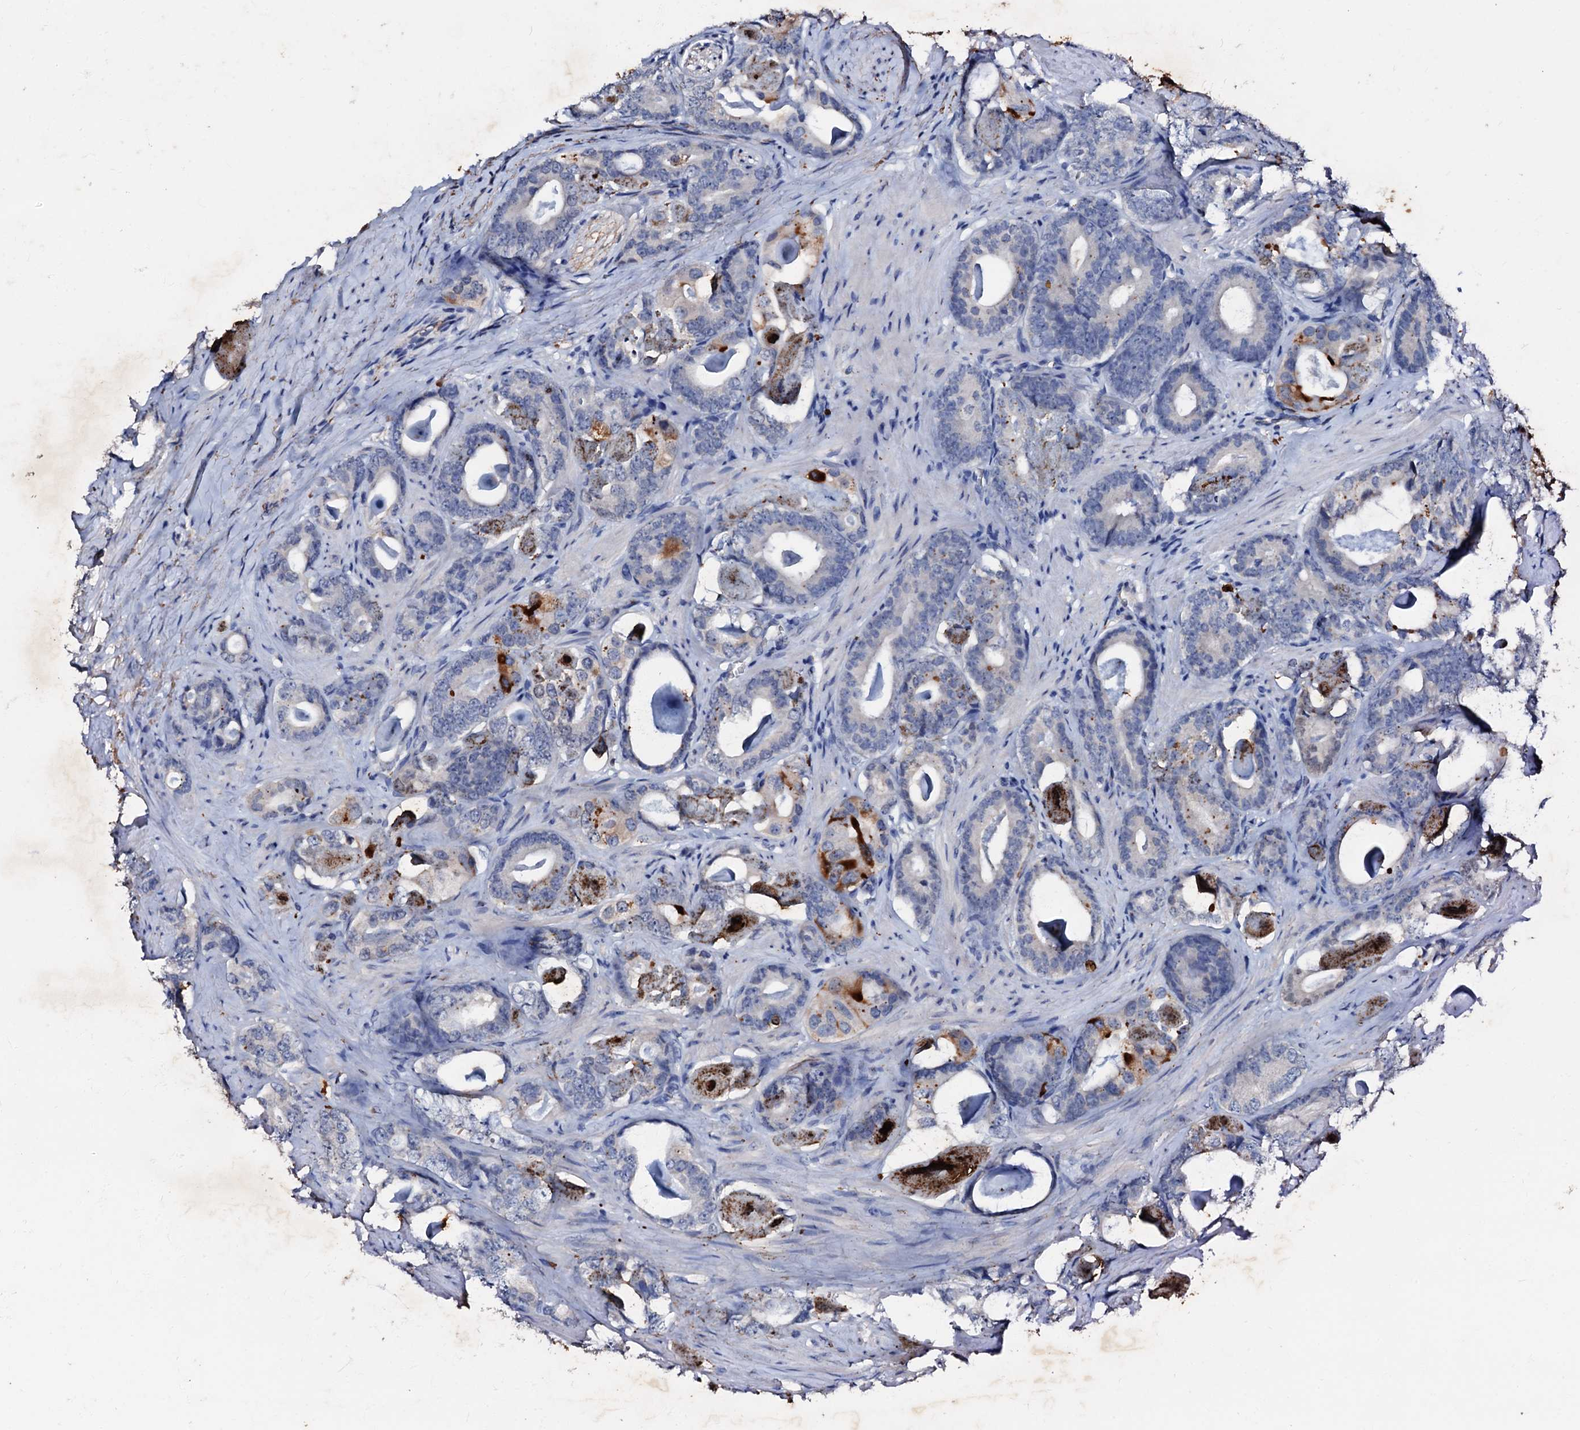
{"staining": {"intensity": "moderate", "quantity": "<25%", "location": "cytoplasmic/membranous"}, "tissue": "prostate cancer", "cell_type": "Tumor cells", "image_type": "cancer", "snomed": [{"axis": "morphology", "description": "Adenocarcinoma, Low grade"}, {"axis": "topography", "description": "Prostate"}], "caption": "Brown immunohistochemical staining in prostate adenocarcinoma (low-grade) shows moderate cytoplasmic/membranous expression in approximately <25% of tumor cells.", "gene": "MANSC4", "patient": {"sex": "male", "age": 63}}